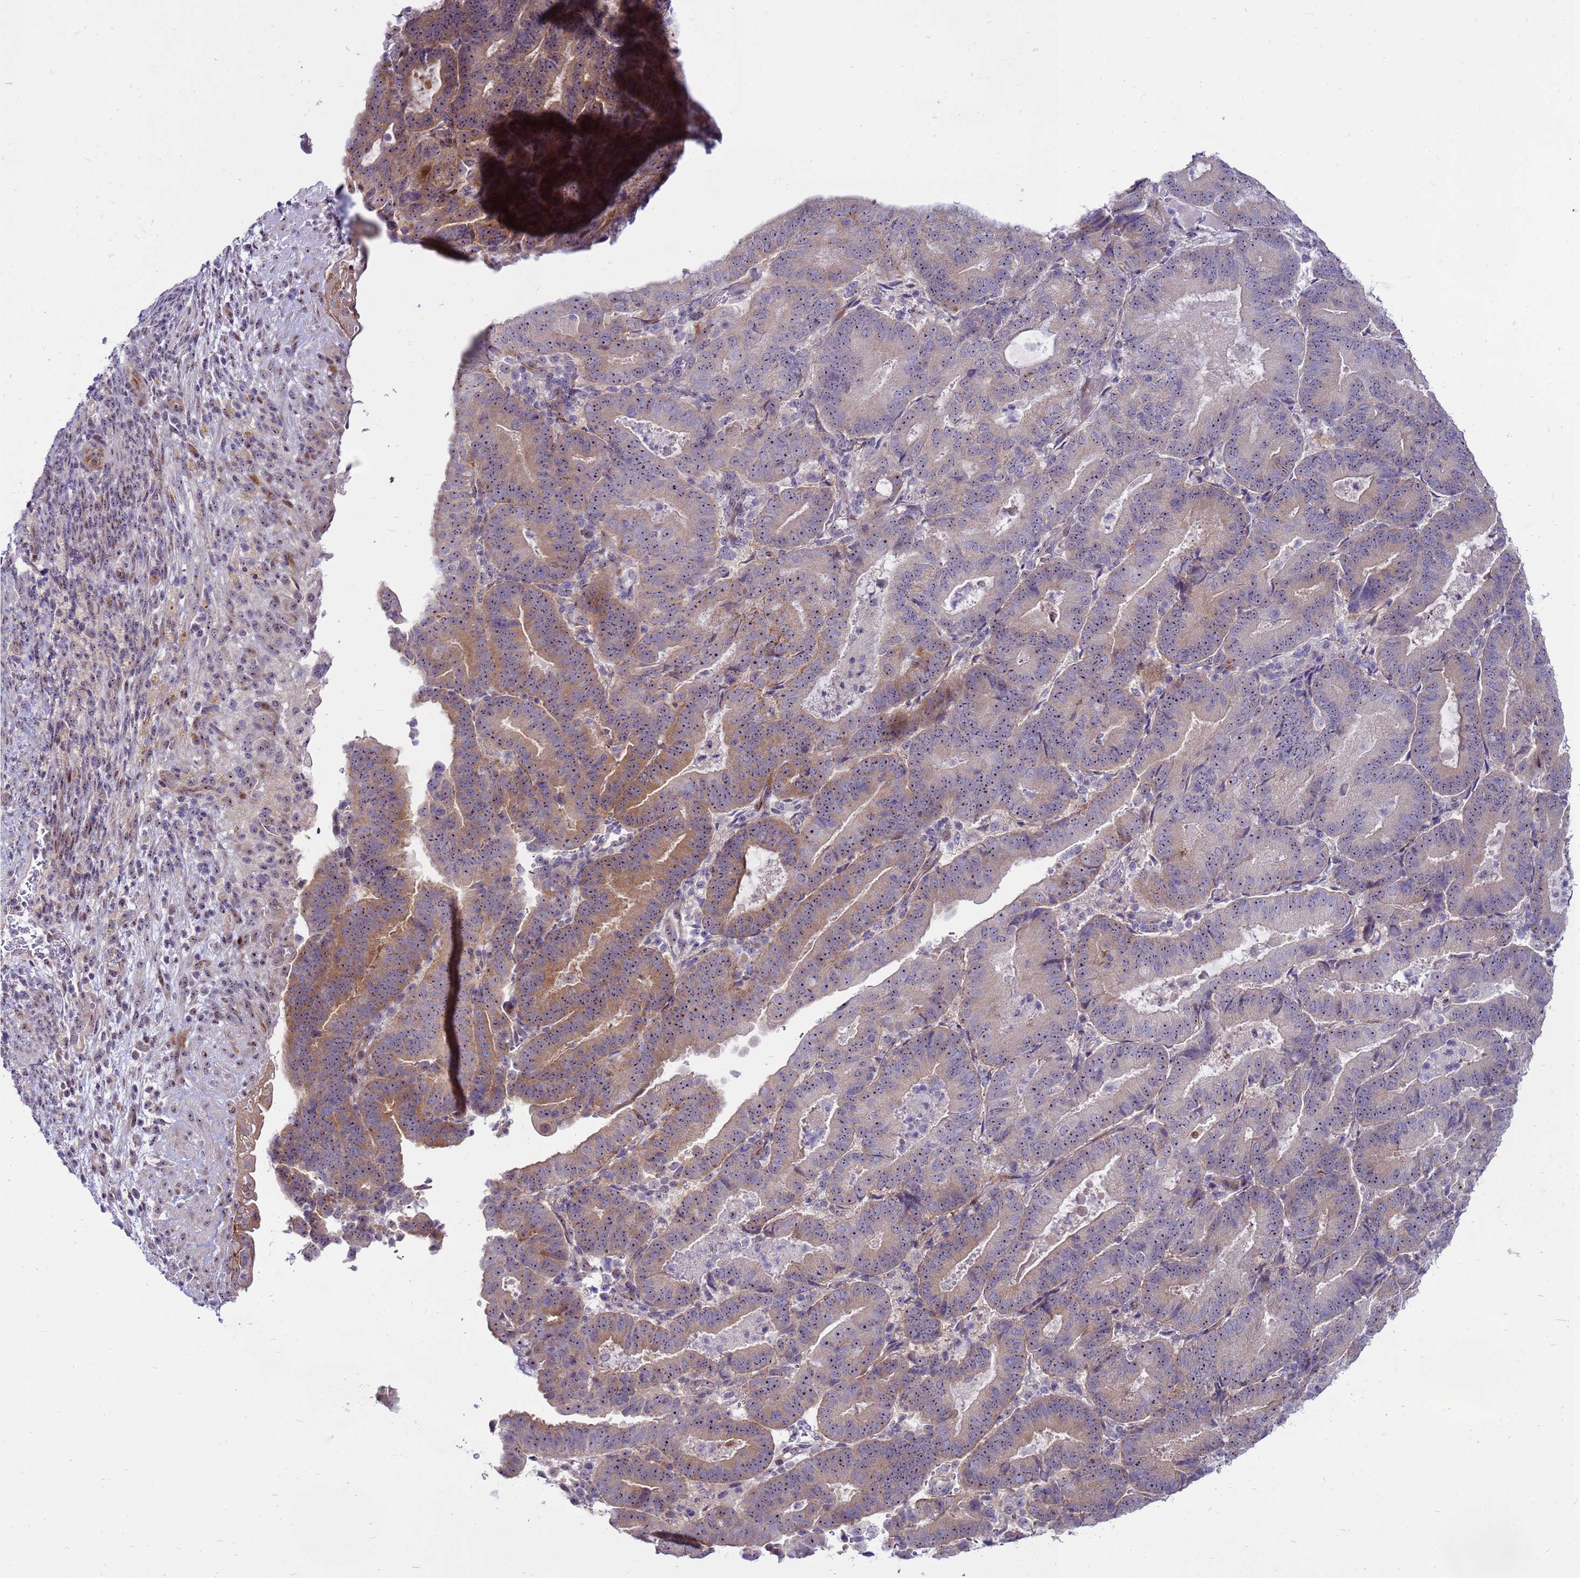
{"staining": {"intensity": "moderate", "quantity": "<25%", "location": "cytoplasmic/membranous,nuclear"}, "tissue": "endometrial cancer", "cell_type": "Tumor cells", "image_type": "cancer", "snomed": [{"axis": "morphology", "description": "Adenocarcinoma, NOS"}, {"axis": "topography", "description": "Endometrium"}], "caption": "Immunohistochemistry (IHC) of endometrial adenocarcinoma demonstrates low levels of moderate cytoplasmic/membranous and nuclear expression in approximately <25% of tumor cells.", "gene": "RSPO1", "patient": {"sex": "female", "age": 70}}